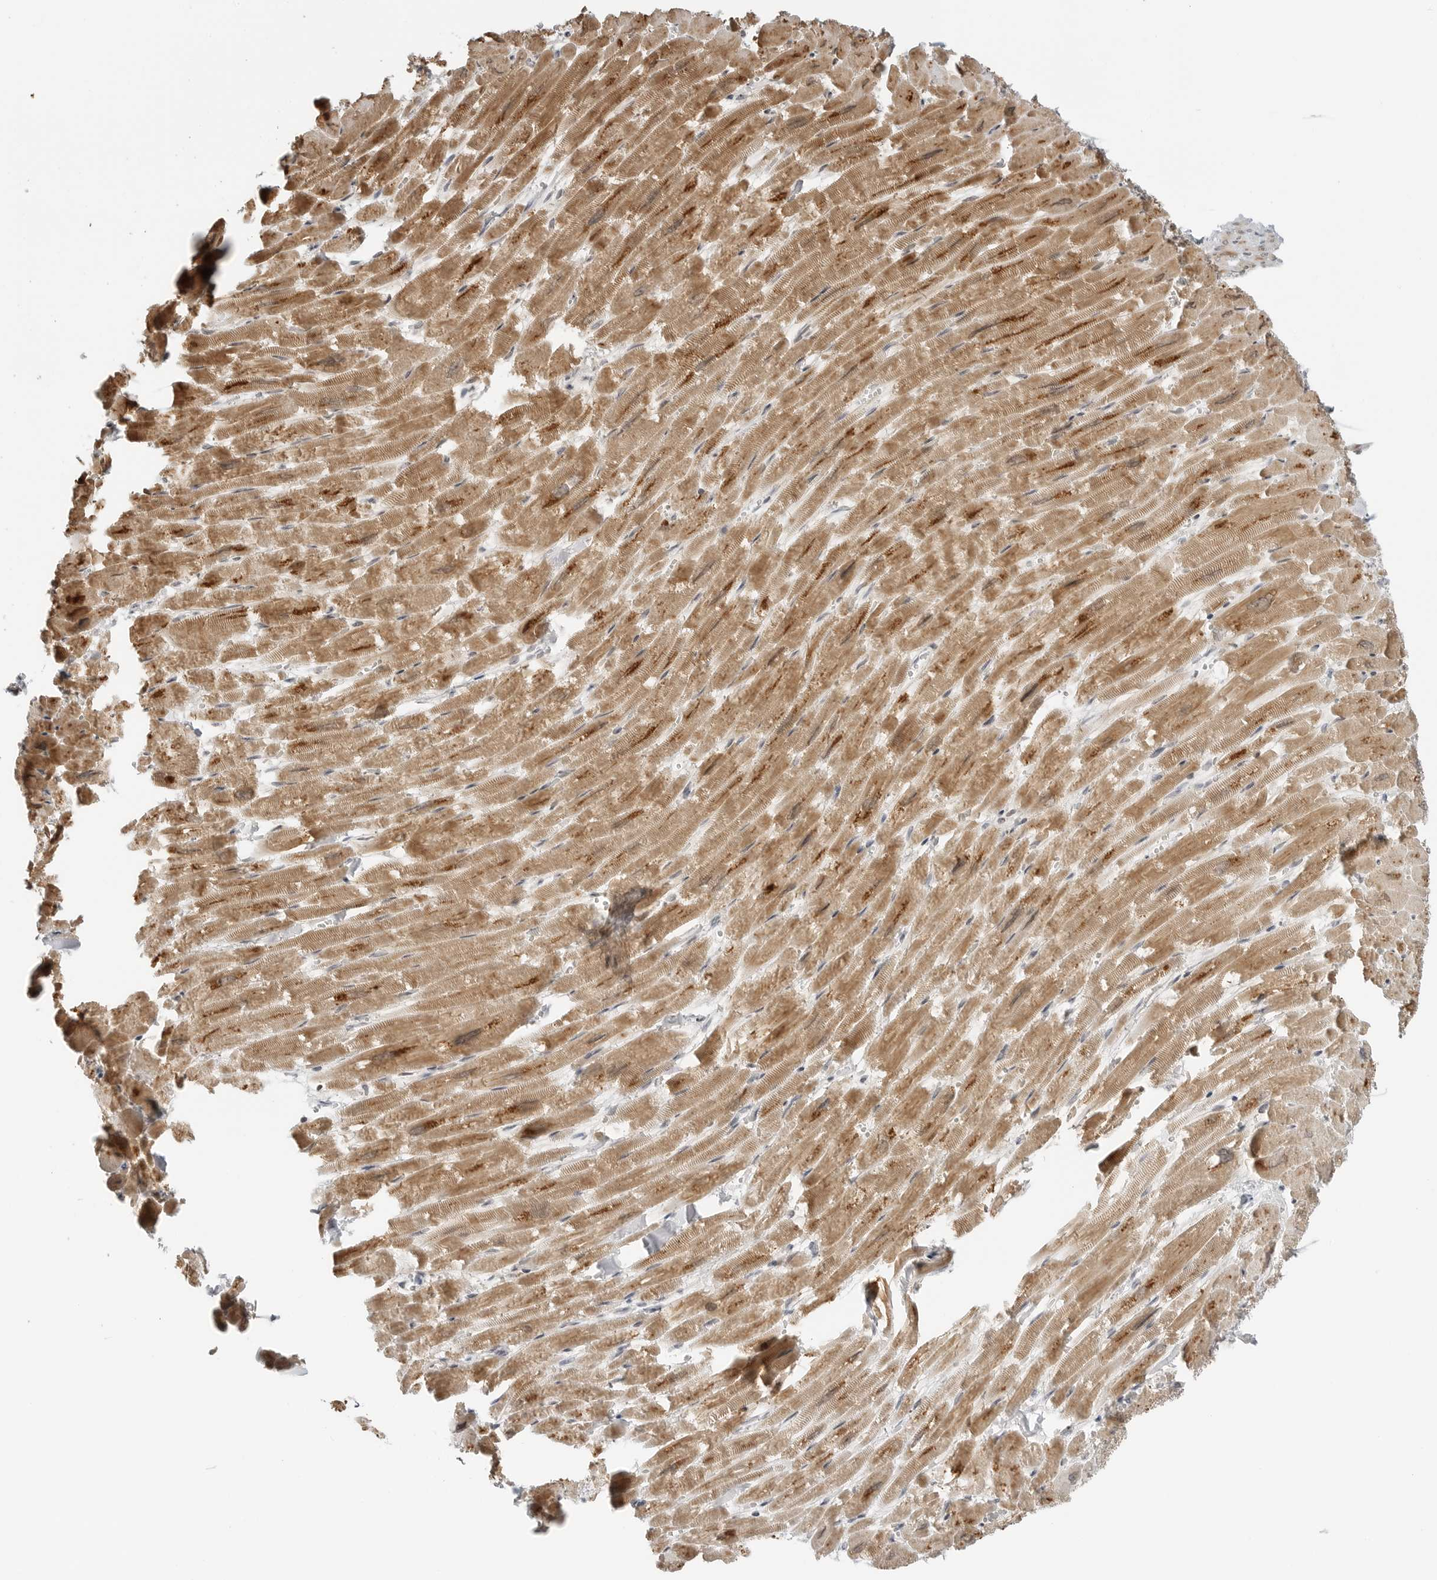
{"staining": {"intensity": "strong", "quantity": ">75%", "location": "cytoplasmic/membranous"}, "tissue": "heart muscle", "cell_type": "Cardiomyocytes", "image_type": "normal", "snomed": [{"axis": "morphology", "description": "Normal tissue, NOS"}, {"axis": "topography", "description": "Heart"}], "caption": "Protein expression analysis of unremarkable human heart muscle reveals strong cytoplasmic/membranous staining in about >75% of cardiomyocytes.", "gene": "PEX2", "patient": {"sex": "male", "age": 54}}